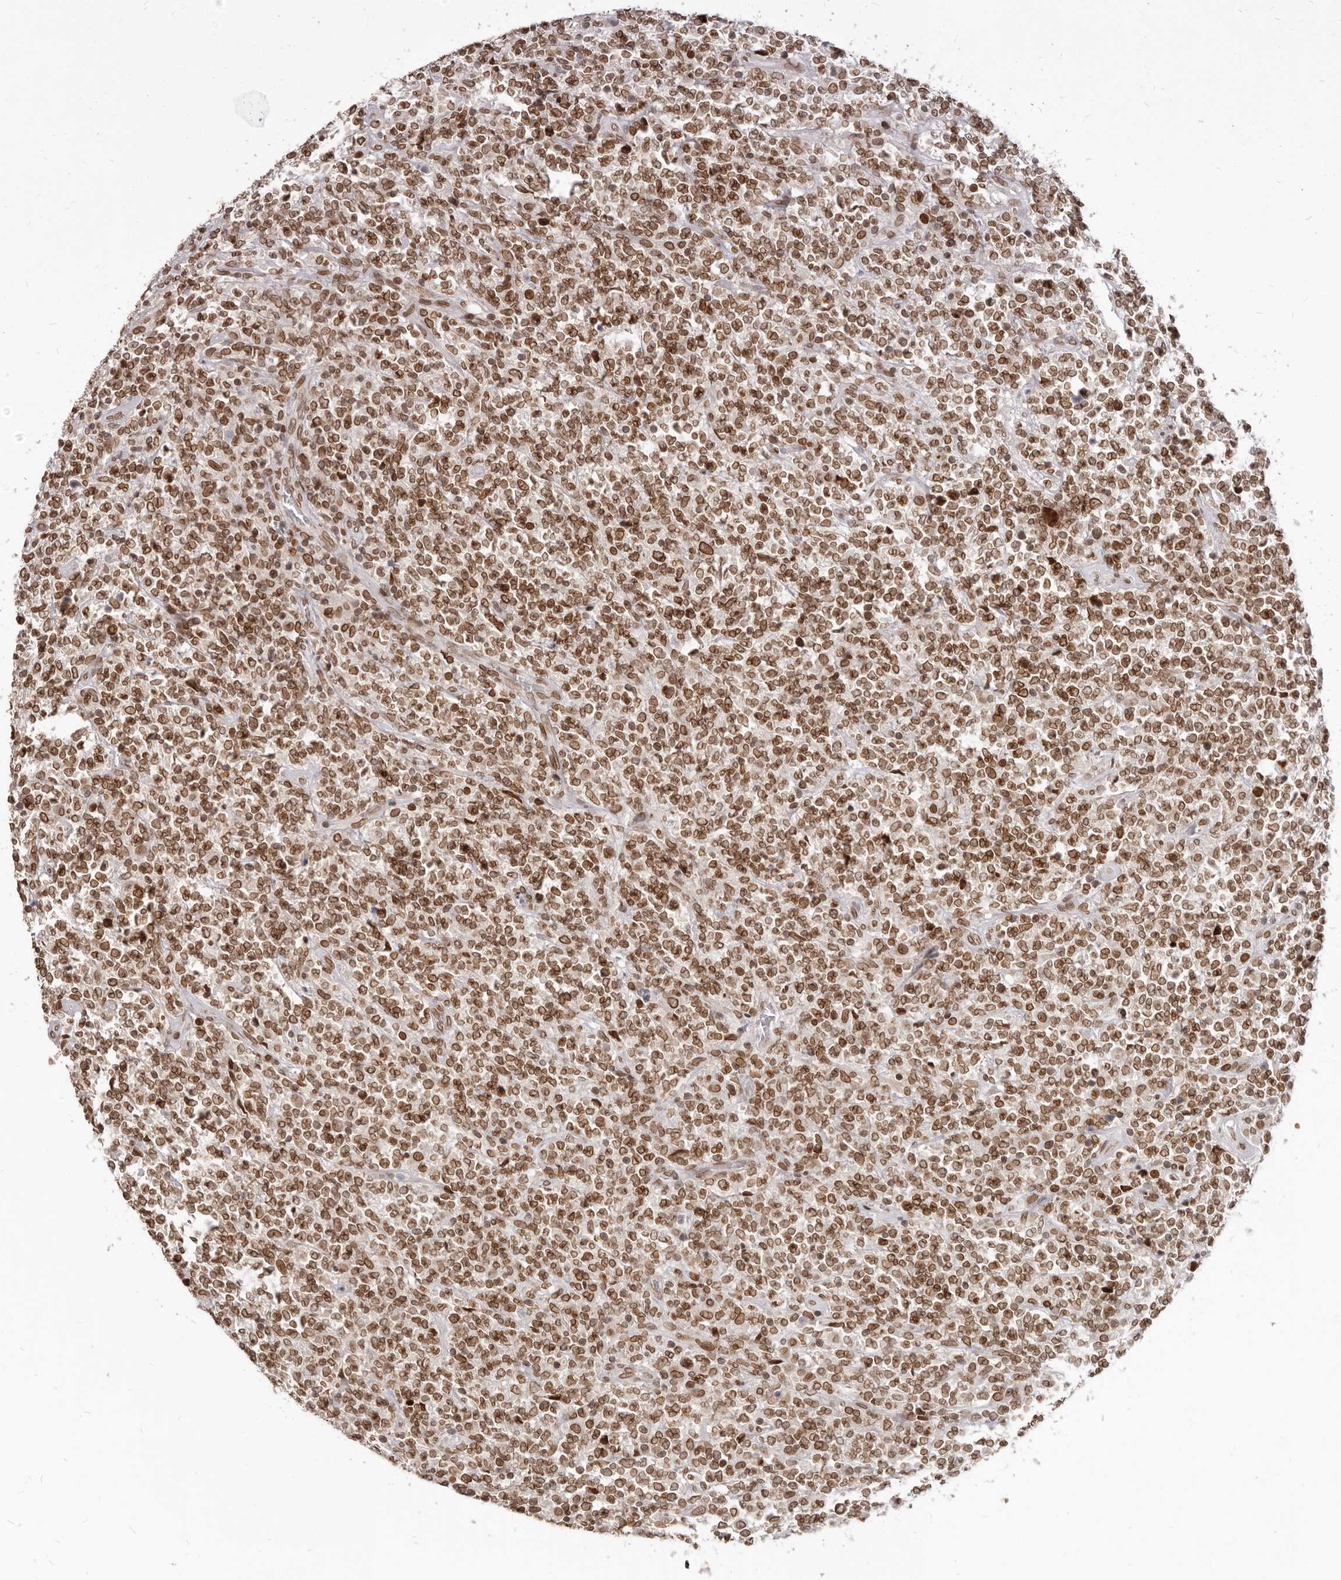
{"staining": {"intensity": "moderate", "quantity": ">75%", "location": "cytoplasmic/membranous,nuclear"}, "tissue": "lymphoma", "cell_type": "Tumor cells", "image_type": "cancer", "snomed": [{"axis": "morphology", "description": "Malignant lymphoma, non-Hodgkin's type, High grade"}, {"axis": "topography", "description": "Soft tissue"}], "caption": "Immunohistochemical staining of lymphoma displays medium levels of moderate cytoplasmic/membranous and nuclear protein expression in approximately >75% of tumor cells.", "gene": "NUP153", "patient": {"sex": "male", "age": 18}}